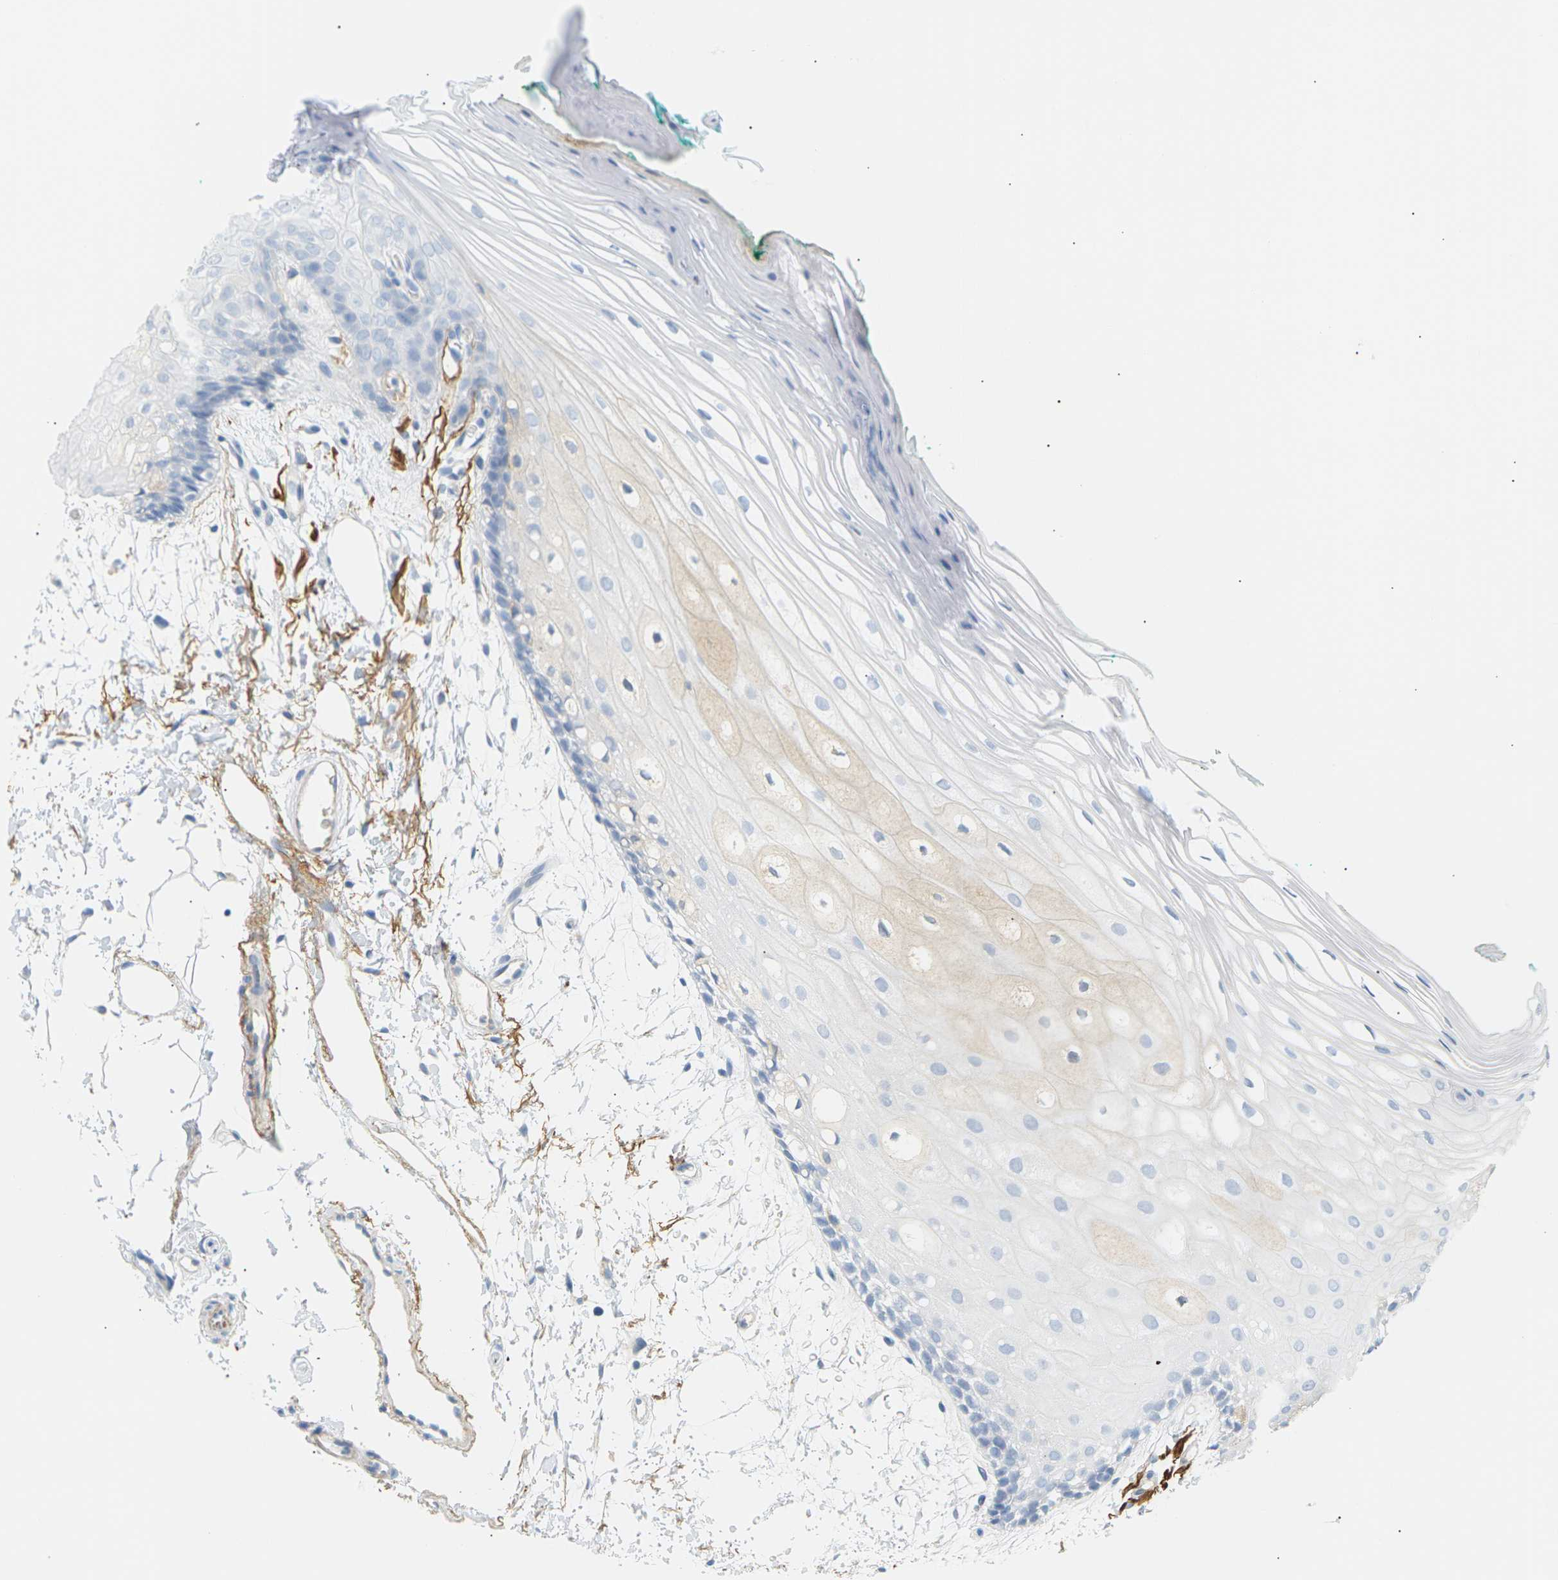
{"staining": {"intensity": "negative", "quantity": "none", "location": "none"}, "tissue": "oral mucosa", "cell_type": "Squamous epithelial cells", "image_type": "normal", "snomed": [{"axis": "morphology", "description": "Normal tissue, NOS"}, {"axis": "topography", "description": "Skeletal muscle"}, {"axis": "topography", "description": "Oral tissue"}, {"axis": "topography", "description": "Peripheral nerve tissue"}], "caption": "This photomicrograph is of unremarkable oral mucosa stained with immunohistochemistry to label a protein in brown with the nuclei are counter-stained blue. There is no positivity in squamous epithelial cells.", "gene": "CLU", "patient": {"sex": "female", "age": 84}}